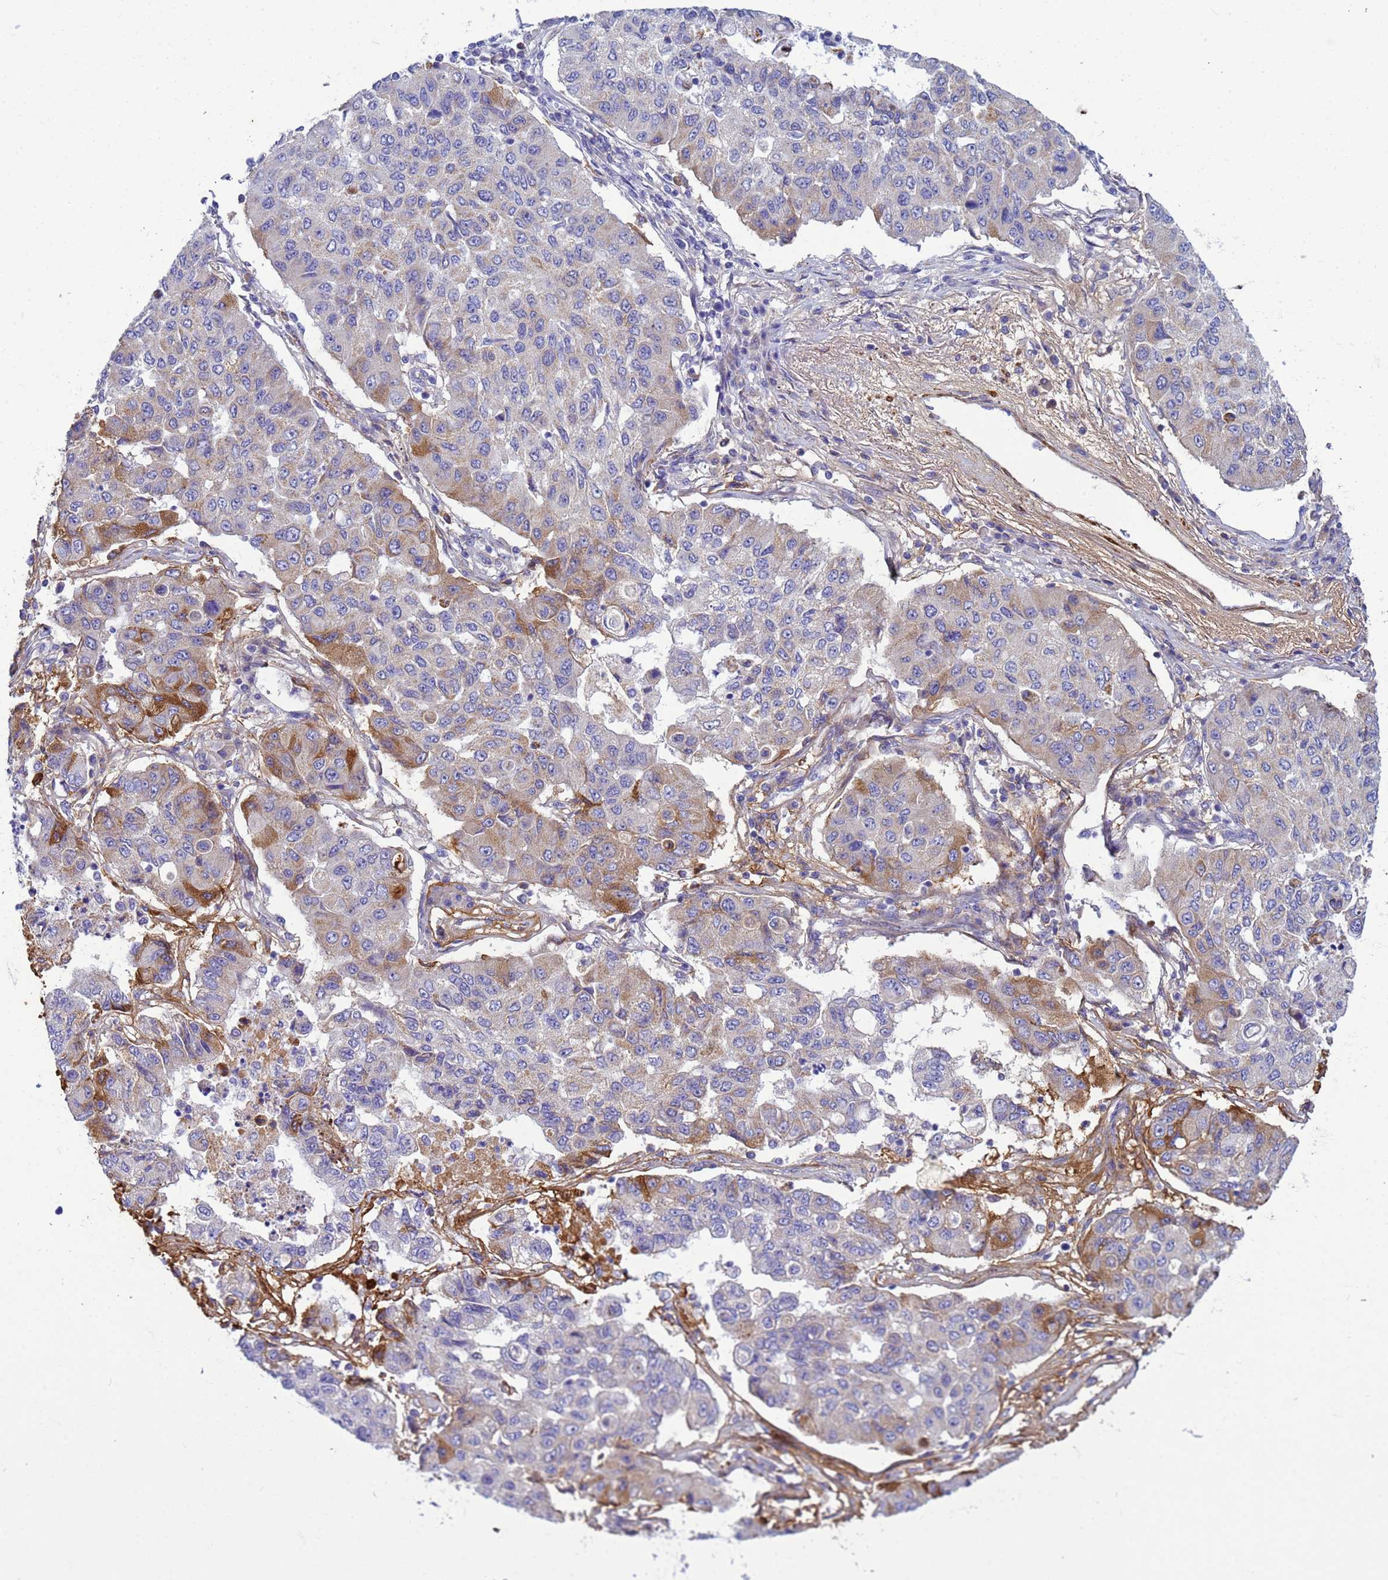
{"staining": {"intensity": "moderate", "quantity": "<25%", "location": "cytoplasmic/membranous"}, "tissue": "lung cancer", "cell_type": "Tumor cells", "image_type": "cancer", "snomed": [{"axis": "morphology", "description": "Squamous cell carcinoma, NOS"}, {"axis": "topography", "description": "Lung"}], "caption": "Protein expression analysis of squamous cell carcinoma (lung) demonstrates moderate cytoplasmic/membranous staining in about <25% of tumor cells.", "gene": "P2RX7", "patient": {"sex": "male", "age": 74}}